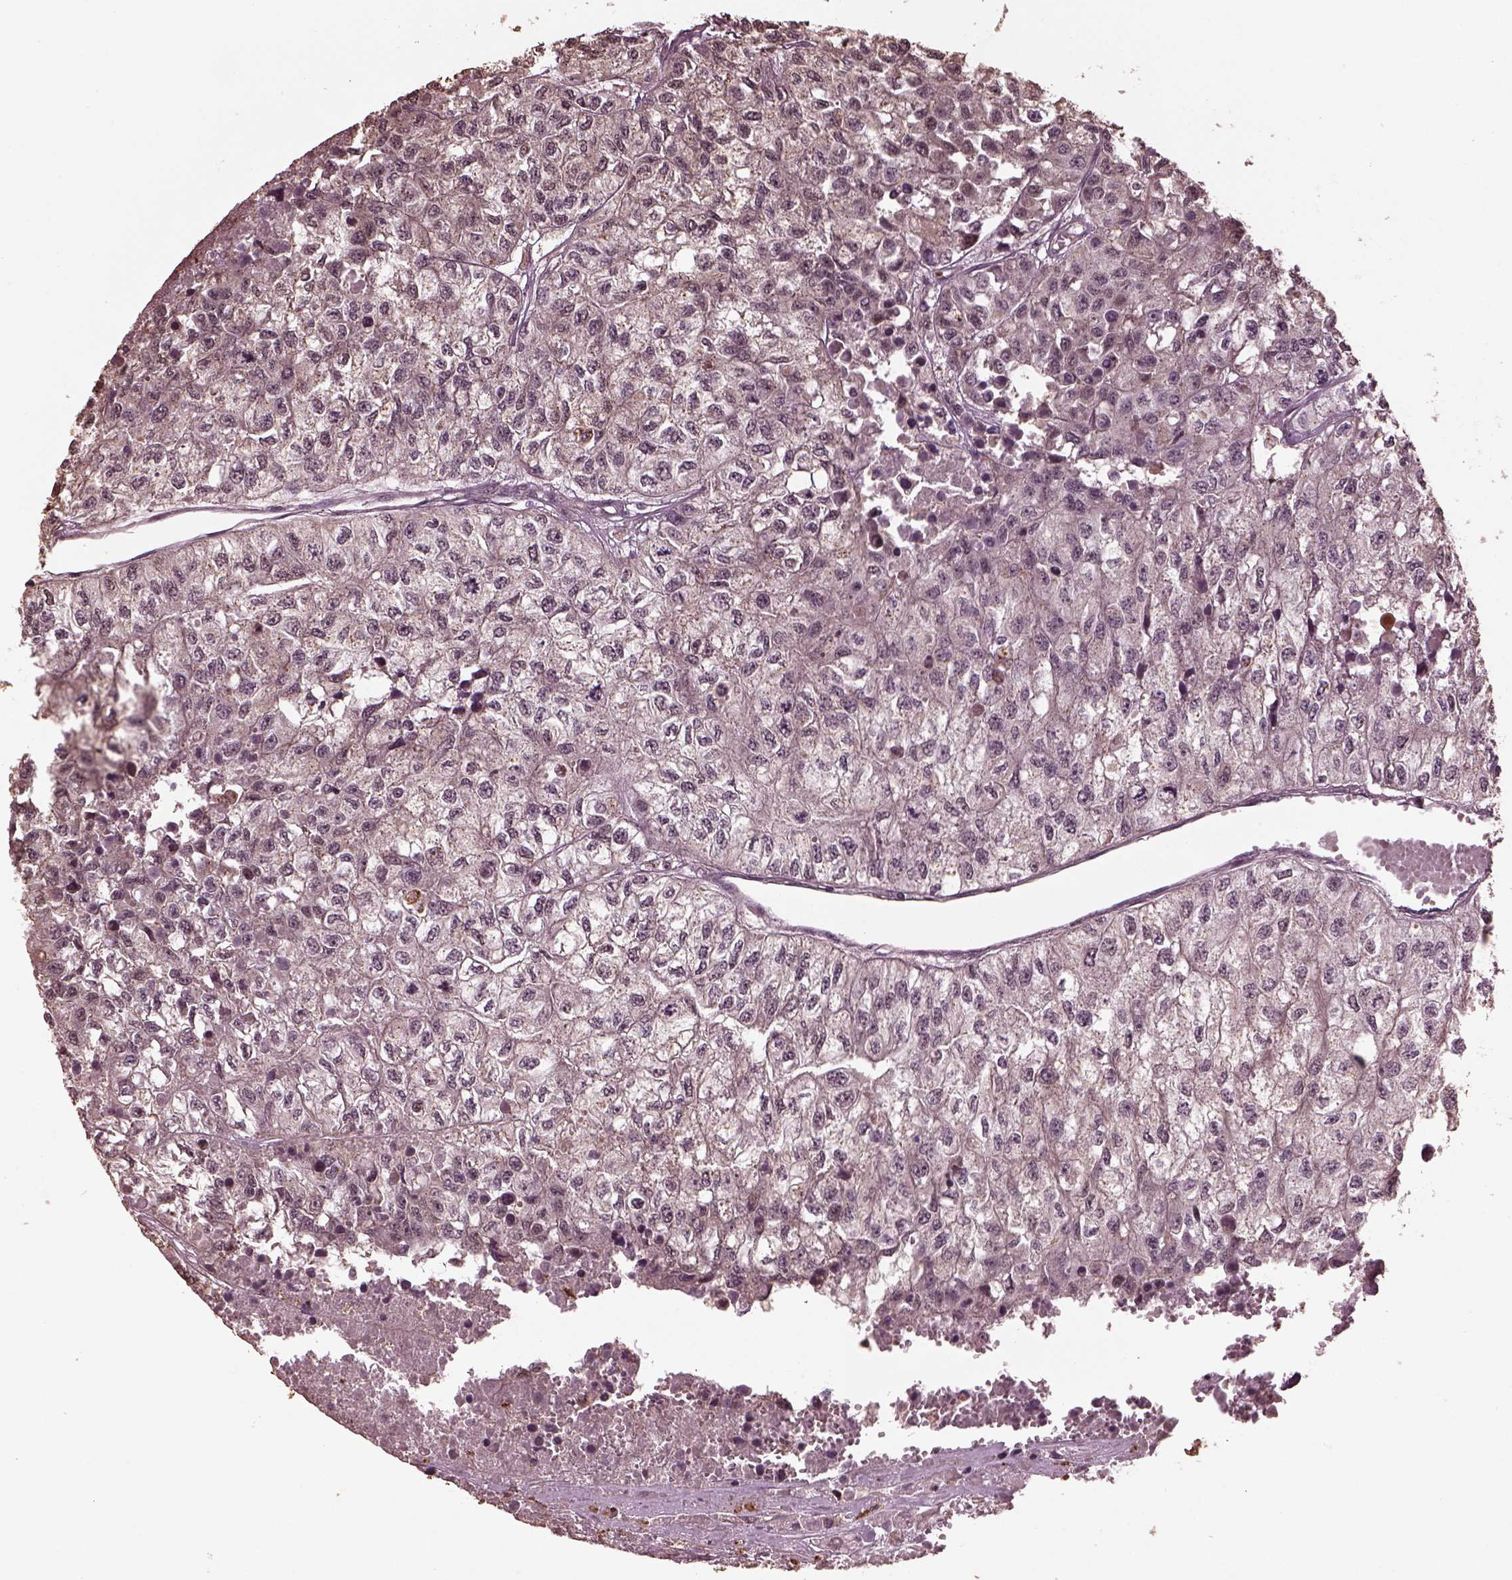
{"staining": {"intensity": "weak", "quantity": "25%-75%", "location": "cytoplasmic/membranous"}, "tissue": "renal cancer", "cell_type": "Tumor cells", "image_type": "cancer", "snomed": [{"axis": "morphology", "description": "Adenocarcinoma, NOS"}, {"axis": "topography", "description": "Kidney"}], "caption": "Immunohistochemistry histopathology image of neoplastic tissue: human renal cancer (adenocarcinoma) stained using immunohistochemistry demonstrates low levels of weak protein expression localized specifically in the cytoplasmic/membranous of tumor cells, appearing as a cytoplasmic/membranous brown color.", "gene": "RUFY3", "patient": {"sex": "male", "age": 56}}